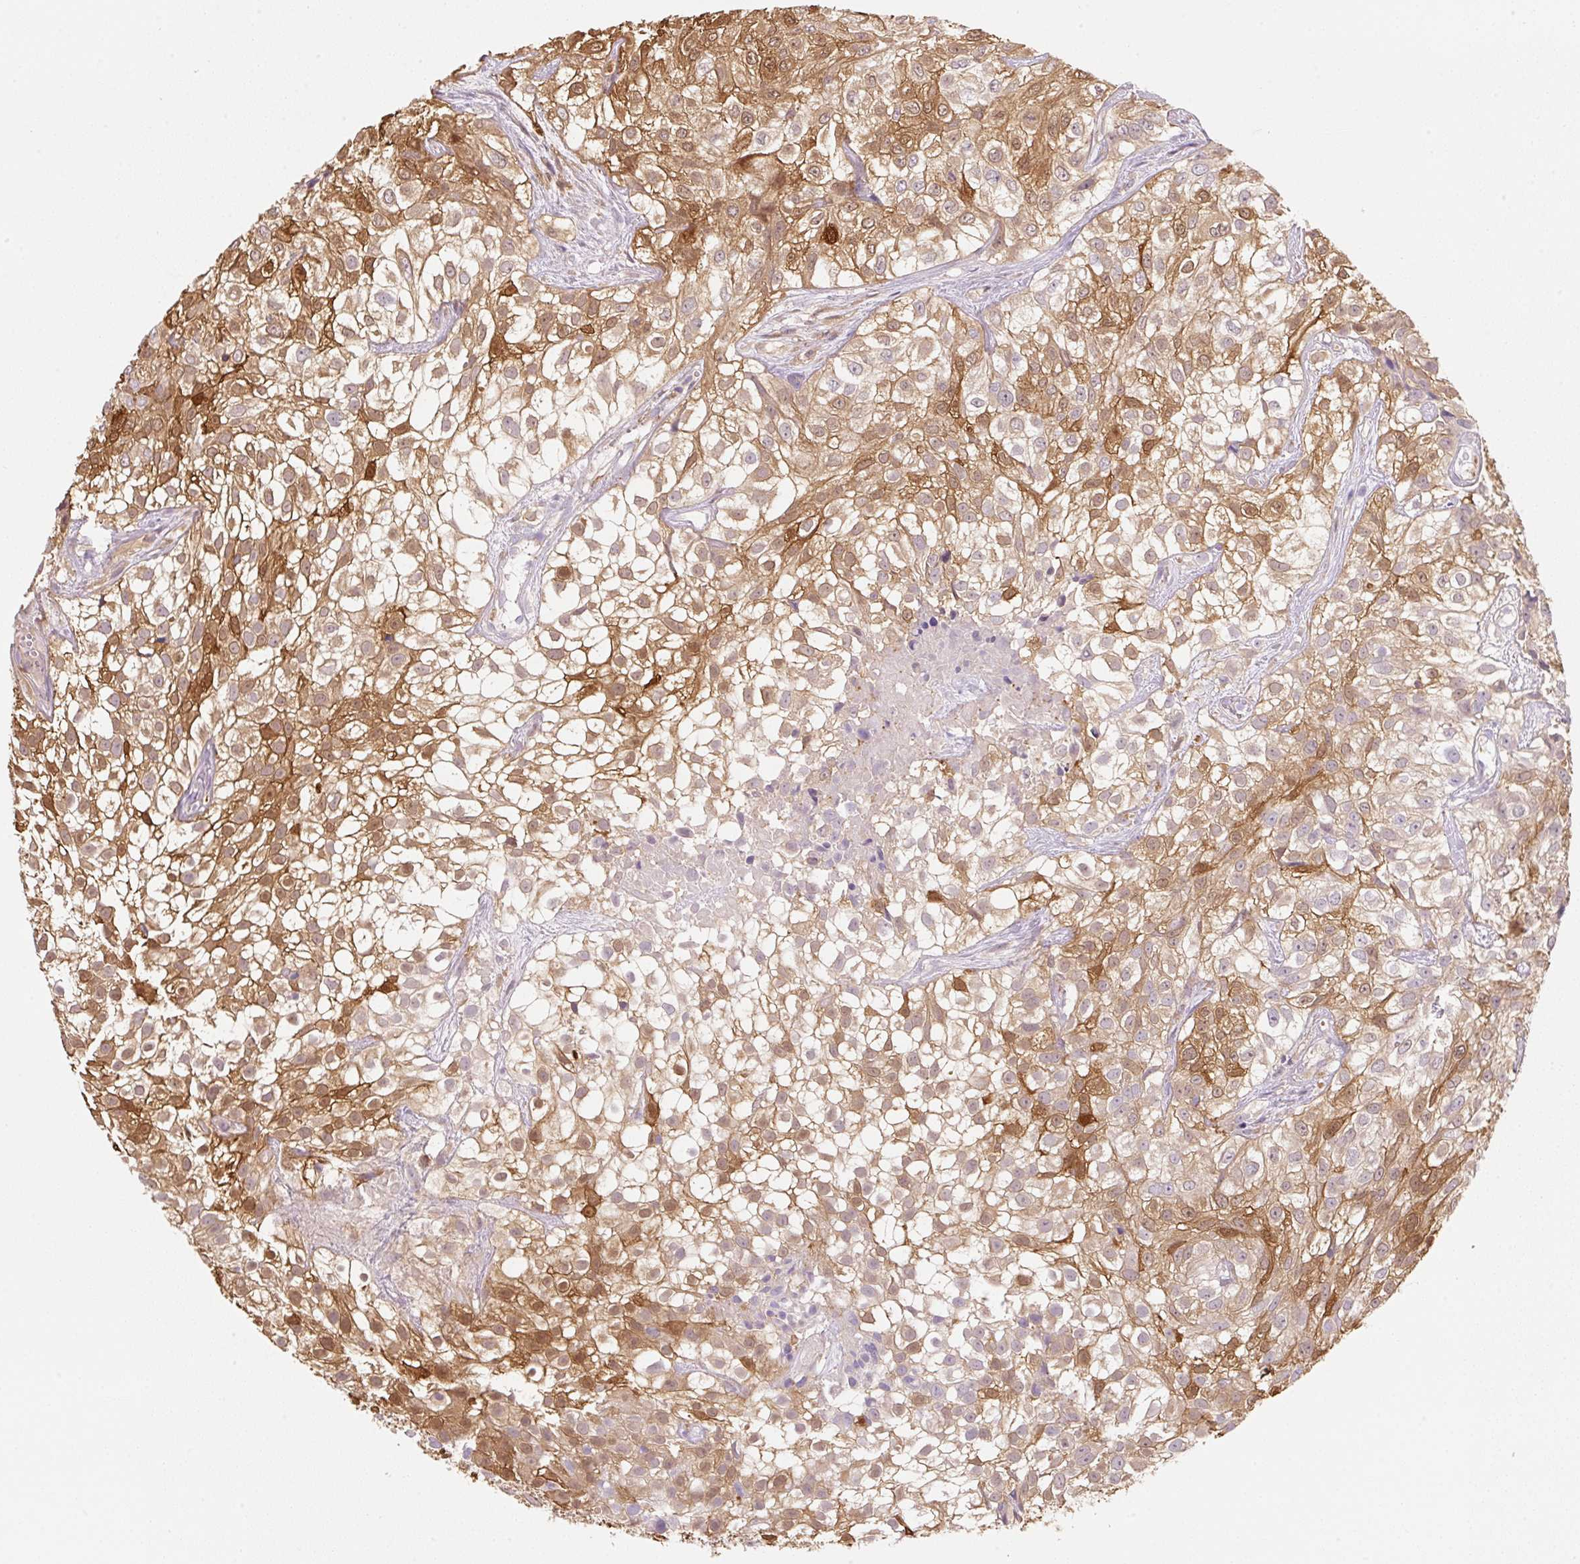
{"staining": {"intensity": "moderate", "quantity": "25%-75%", "location": "cytoplasmic/membranous,nuclear"}, "tissue": "urothelial cancer", "cell_type": "Tumor cells", "image_type": "cancer", "snomed": [{"axis": "morphology", "description": "Urothelial carcinoma, High grade"}, {"axis": "topography", "description": "Urinary bladder"}], "caption": "Immunohistochemical staining of urothelial cancer shows medium levels of moderate cytoplasmic/membranous and nuclear positivity in approximately 25%-75% of tumor cells.", "gene": "FABP5", "patient": {"sex": "male", "age": 56}}